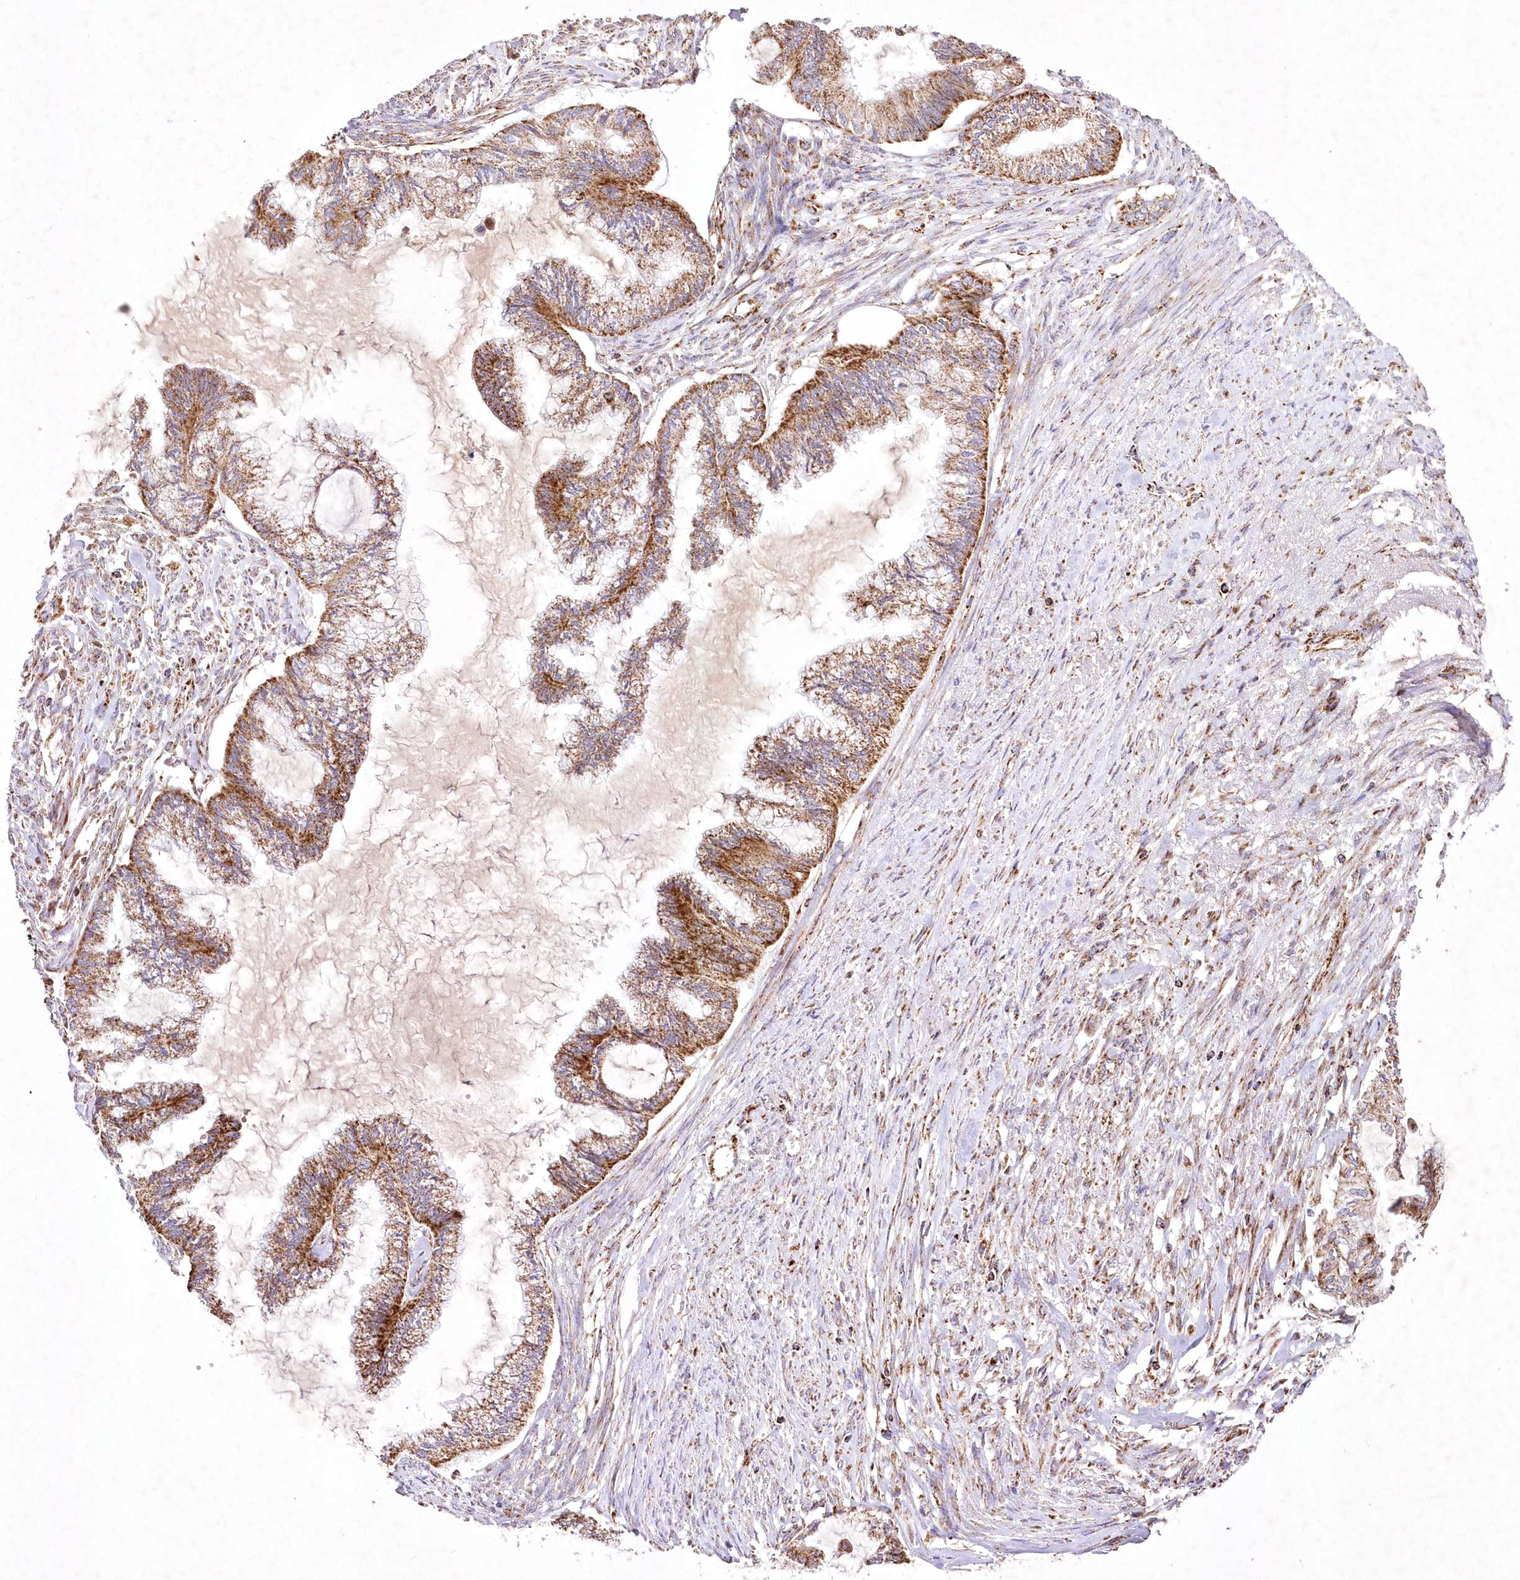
{"staining": {"intensity": "moderate", "quantity": ">75%", "location": "cytoplasmic/membranous"}, "tissue": "endometrial cancer", "cell_type": "Tumor cells", "image_type": "cancer", "snomed": [{"axis": "morphology", "description": "Adenocarcinoma, NOS"}, {"axis": "topography", "description": "Endometrium"}], "caption": "Tumor cells display medium levels of moderate cytoplasmic/membranous positivity in approximately >75% of cells in human endometrial adenocarcinoma.", "gene": "ASNSD1", "patient": {"sex": "female", "age": 86}}